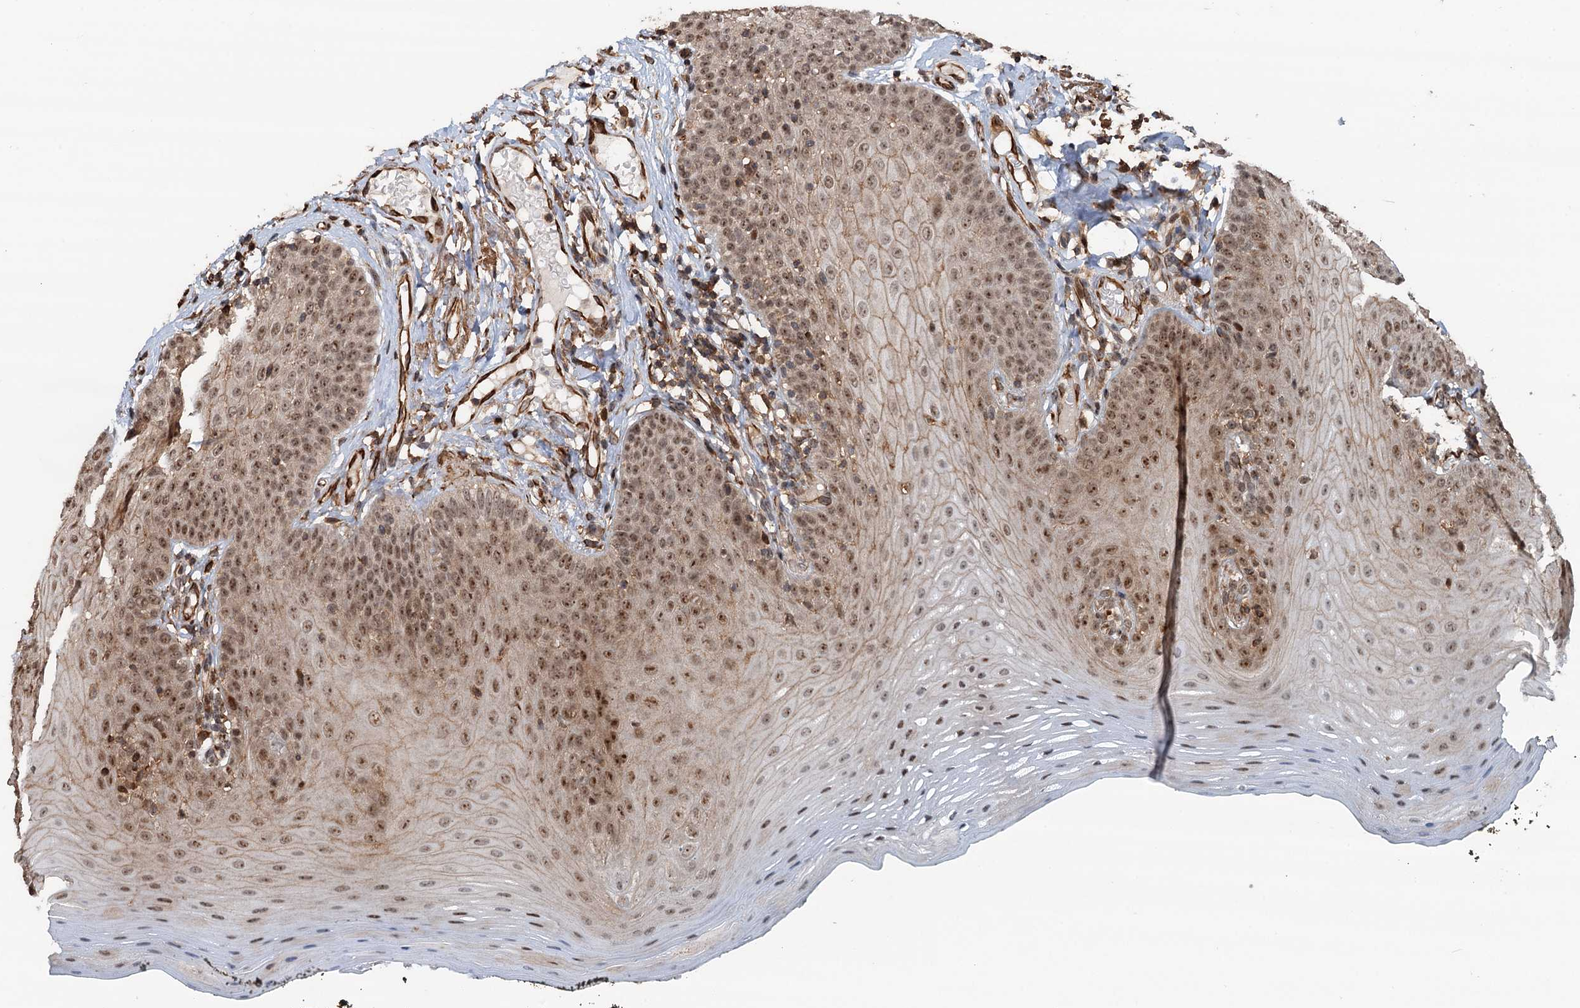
{"staining": {"intensity": "moderate", "quantity": ">75%", "location": "cytoplasmic/membranous,nuclear"}, "tissue": "oral mucosa", "cell_type": "Squamous epithelial cells", "image_type": "normal", "snomed": [{"axis": "morphology", "description": "Normal tissue, NOS"}, {"axis": "topography", "description": "Oral tissue"}], "caption": "Benign oral mucosa displays moderate cytoplasmic/membranous,nuclear expression in approximately >75% of squamous epithelial cells (DAB IHC with brightfield microscopy, high magnification)..", "gene": "TMA16", "patient": {"sex": "male", "age": 74}}